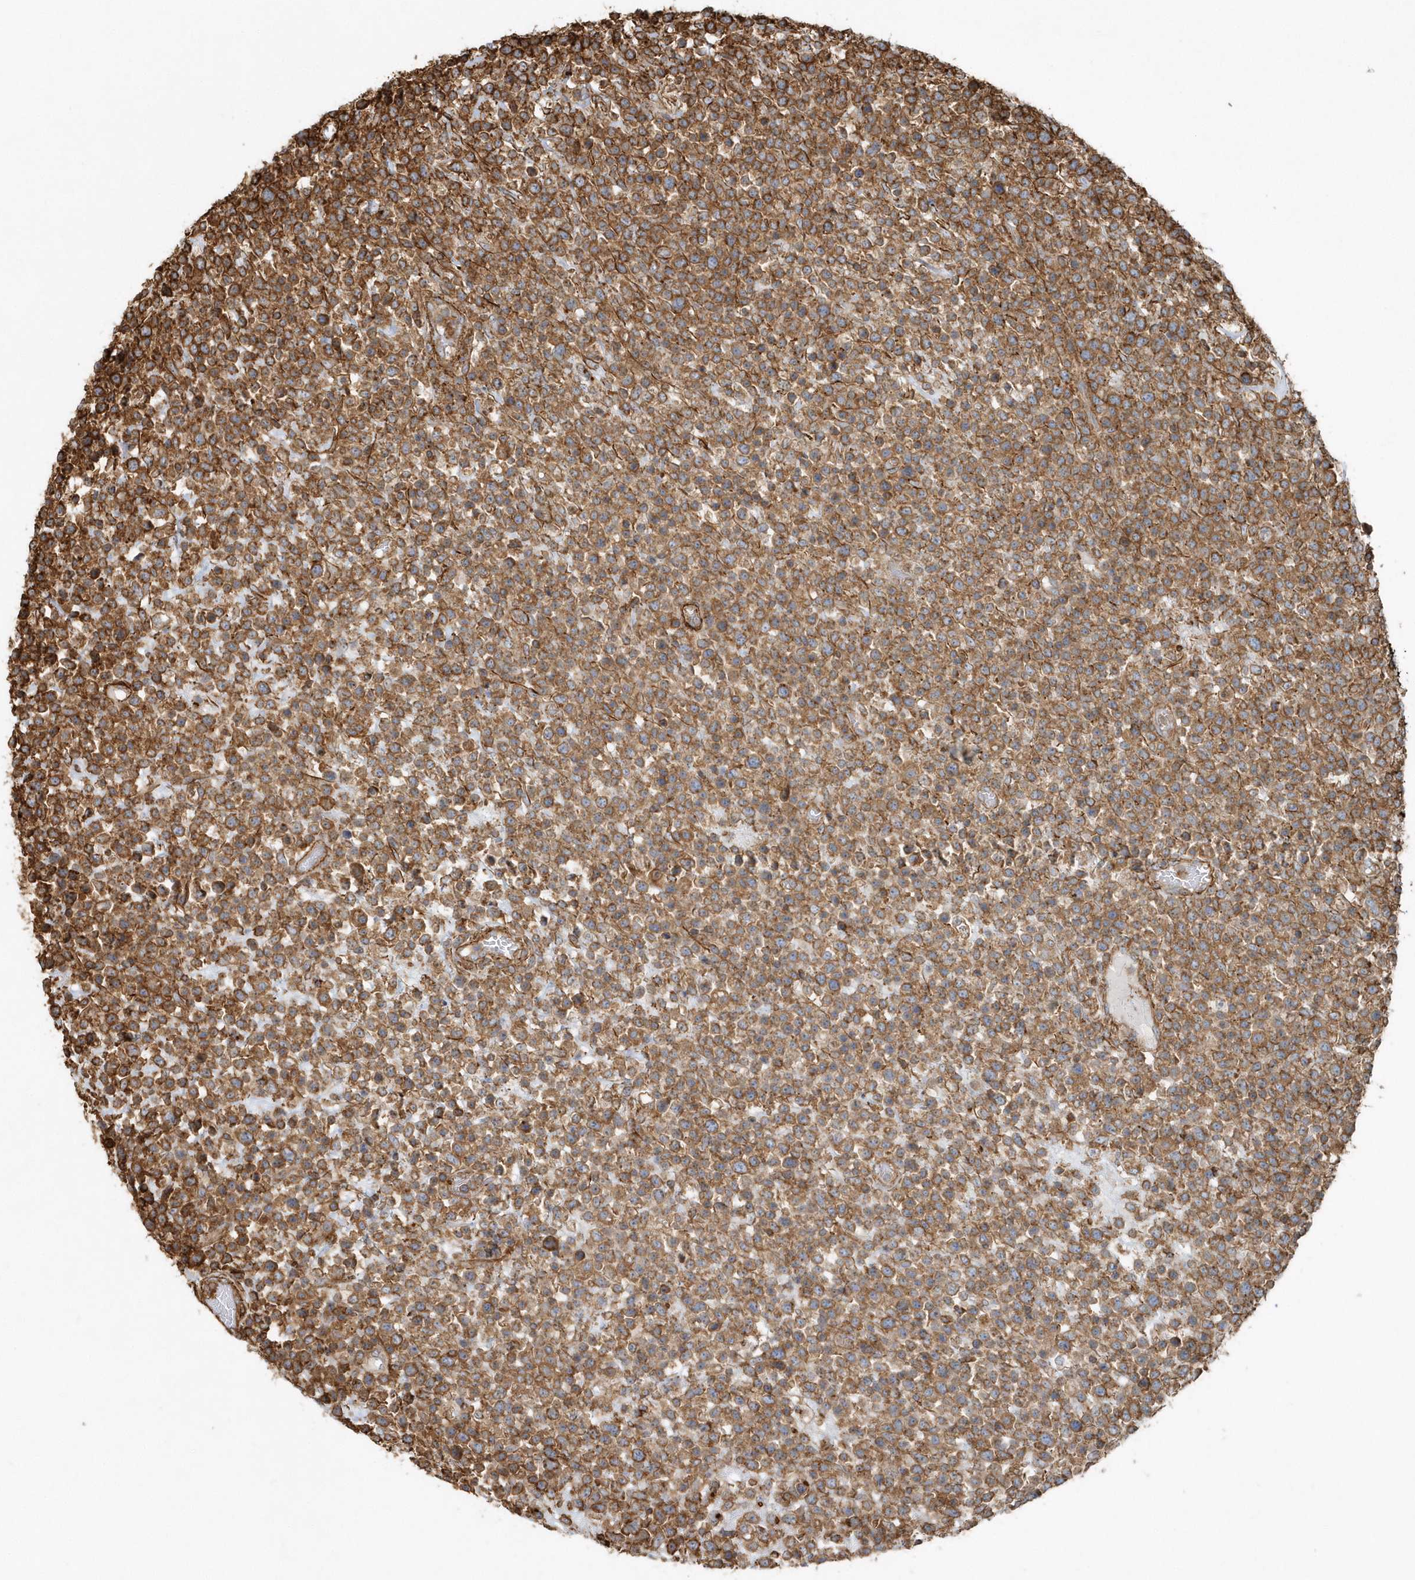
{"staining": {"intensity": "moderate", "quantity": ">75%", "location": "cytoplasmic/membranous"}, "tissue": "lymphoma", "cell_type": "Tumor cells", "image_type": "cancer", "snomed": [{"axis": "morphology", "description": "Malignant lymphoma, non-Hodgkin's type, High grade"}, {"axis": "topography", "description": "Colon"}], "caption": "This image demonstrates immunohistochemistry (IHC) staining of malignant lymphoma, non-Hodgkin's type (high-grade), with medium moderate cytoplasmic/membranous positivity in about >75% of tumor cells.", "gene": "MMUT", "patient": {"sex": "female", "age": 53}}